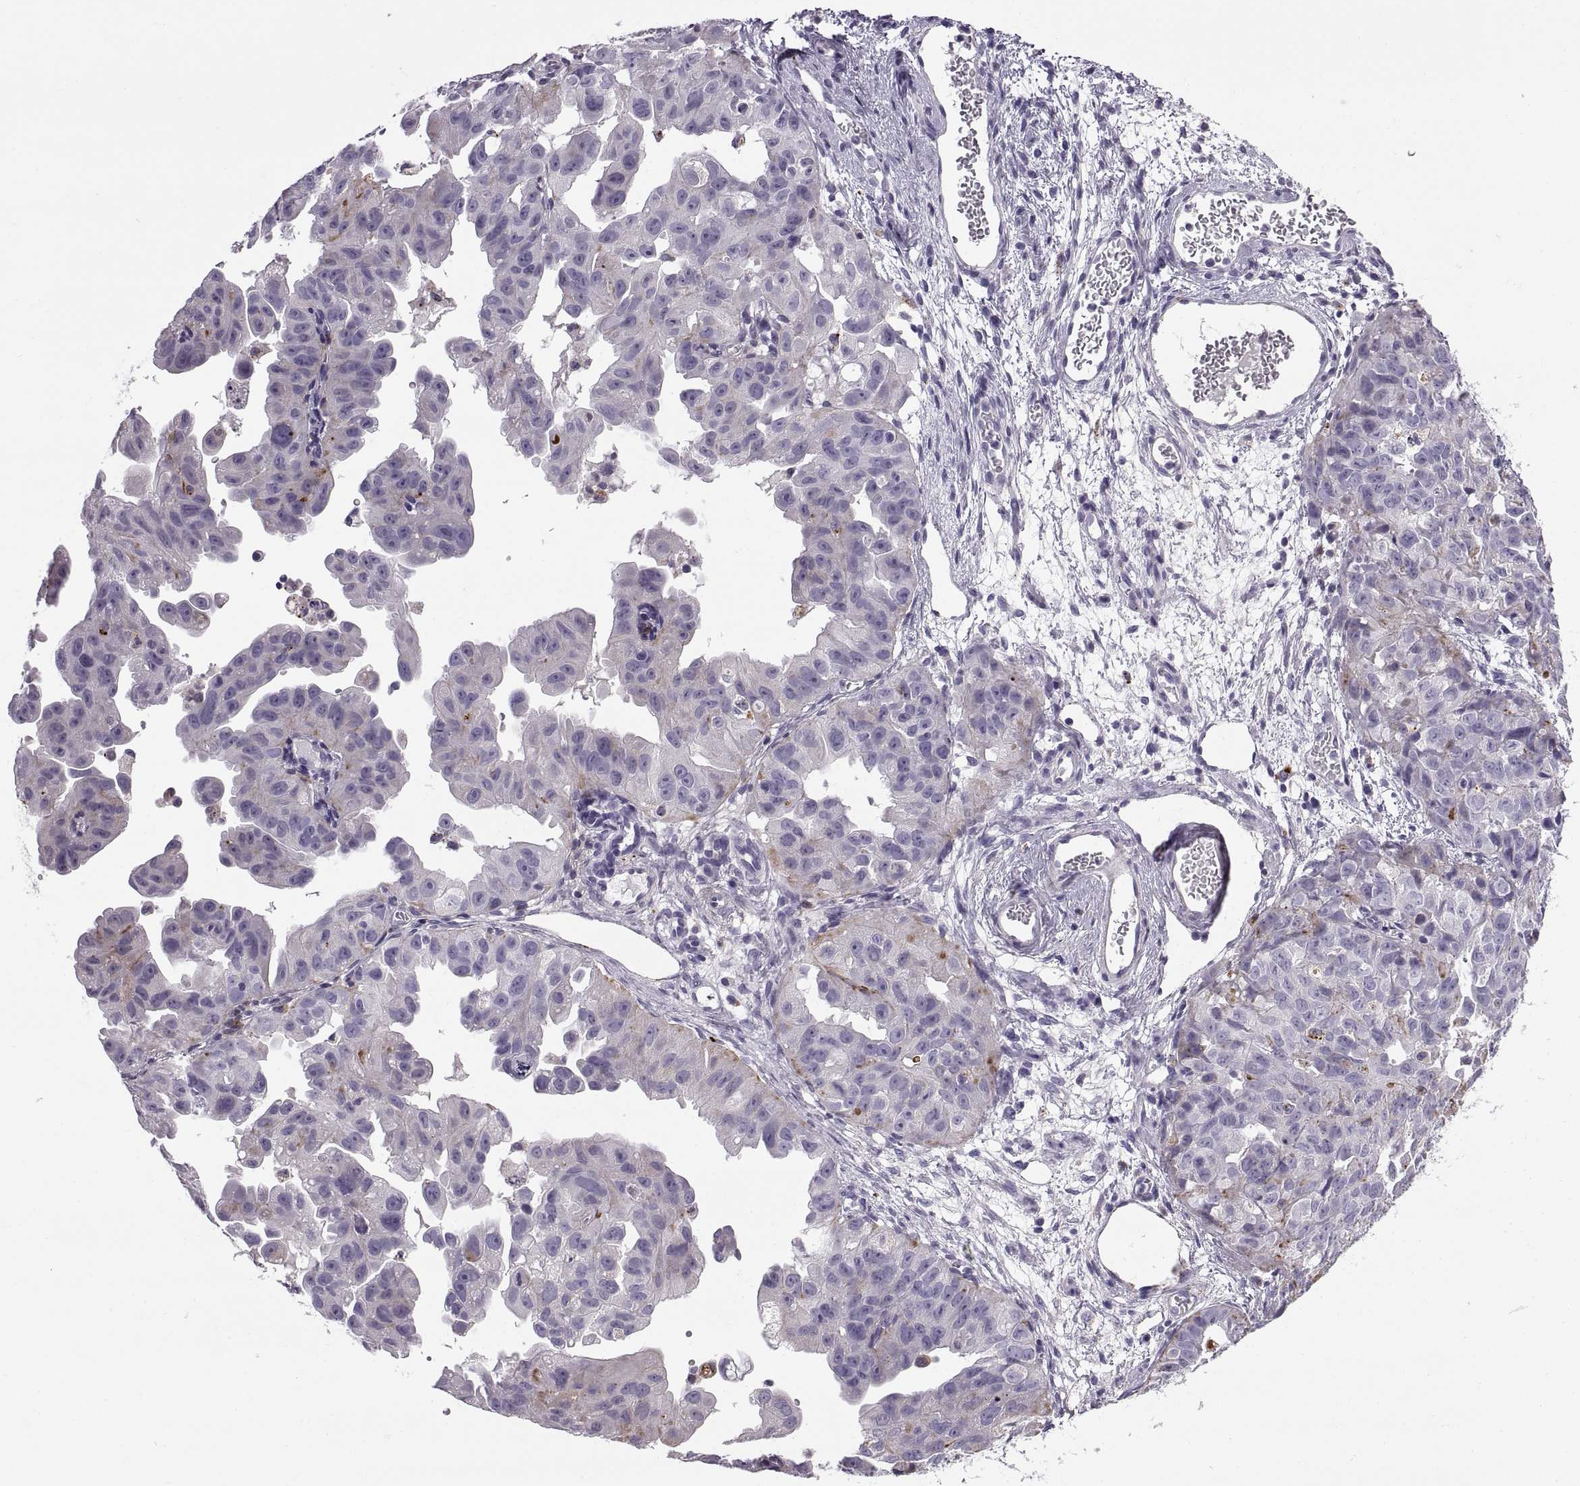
{"staining": {"intensity": "negative", "quantity": "none", "location": "none"}, "tissue": "ovarian cancer", "cell_type": "Tumor cells", "image_type": "cancer", "snomed": [{"axis": "morphology", "description": "Carcinoma, endometroid"}, {"axis": "topography", "description": "Ovary"}], "caption": "The photomicrograph reveals no staining of tumor cells in endometroid carcinoma (ovarian).", "gene": "CALCR", "patient": {"sex": "female", "age": 85}}